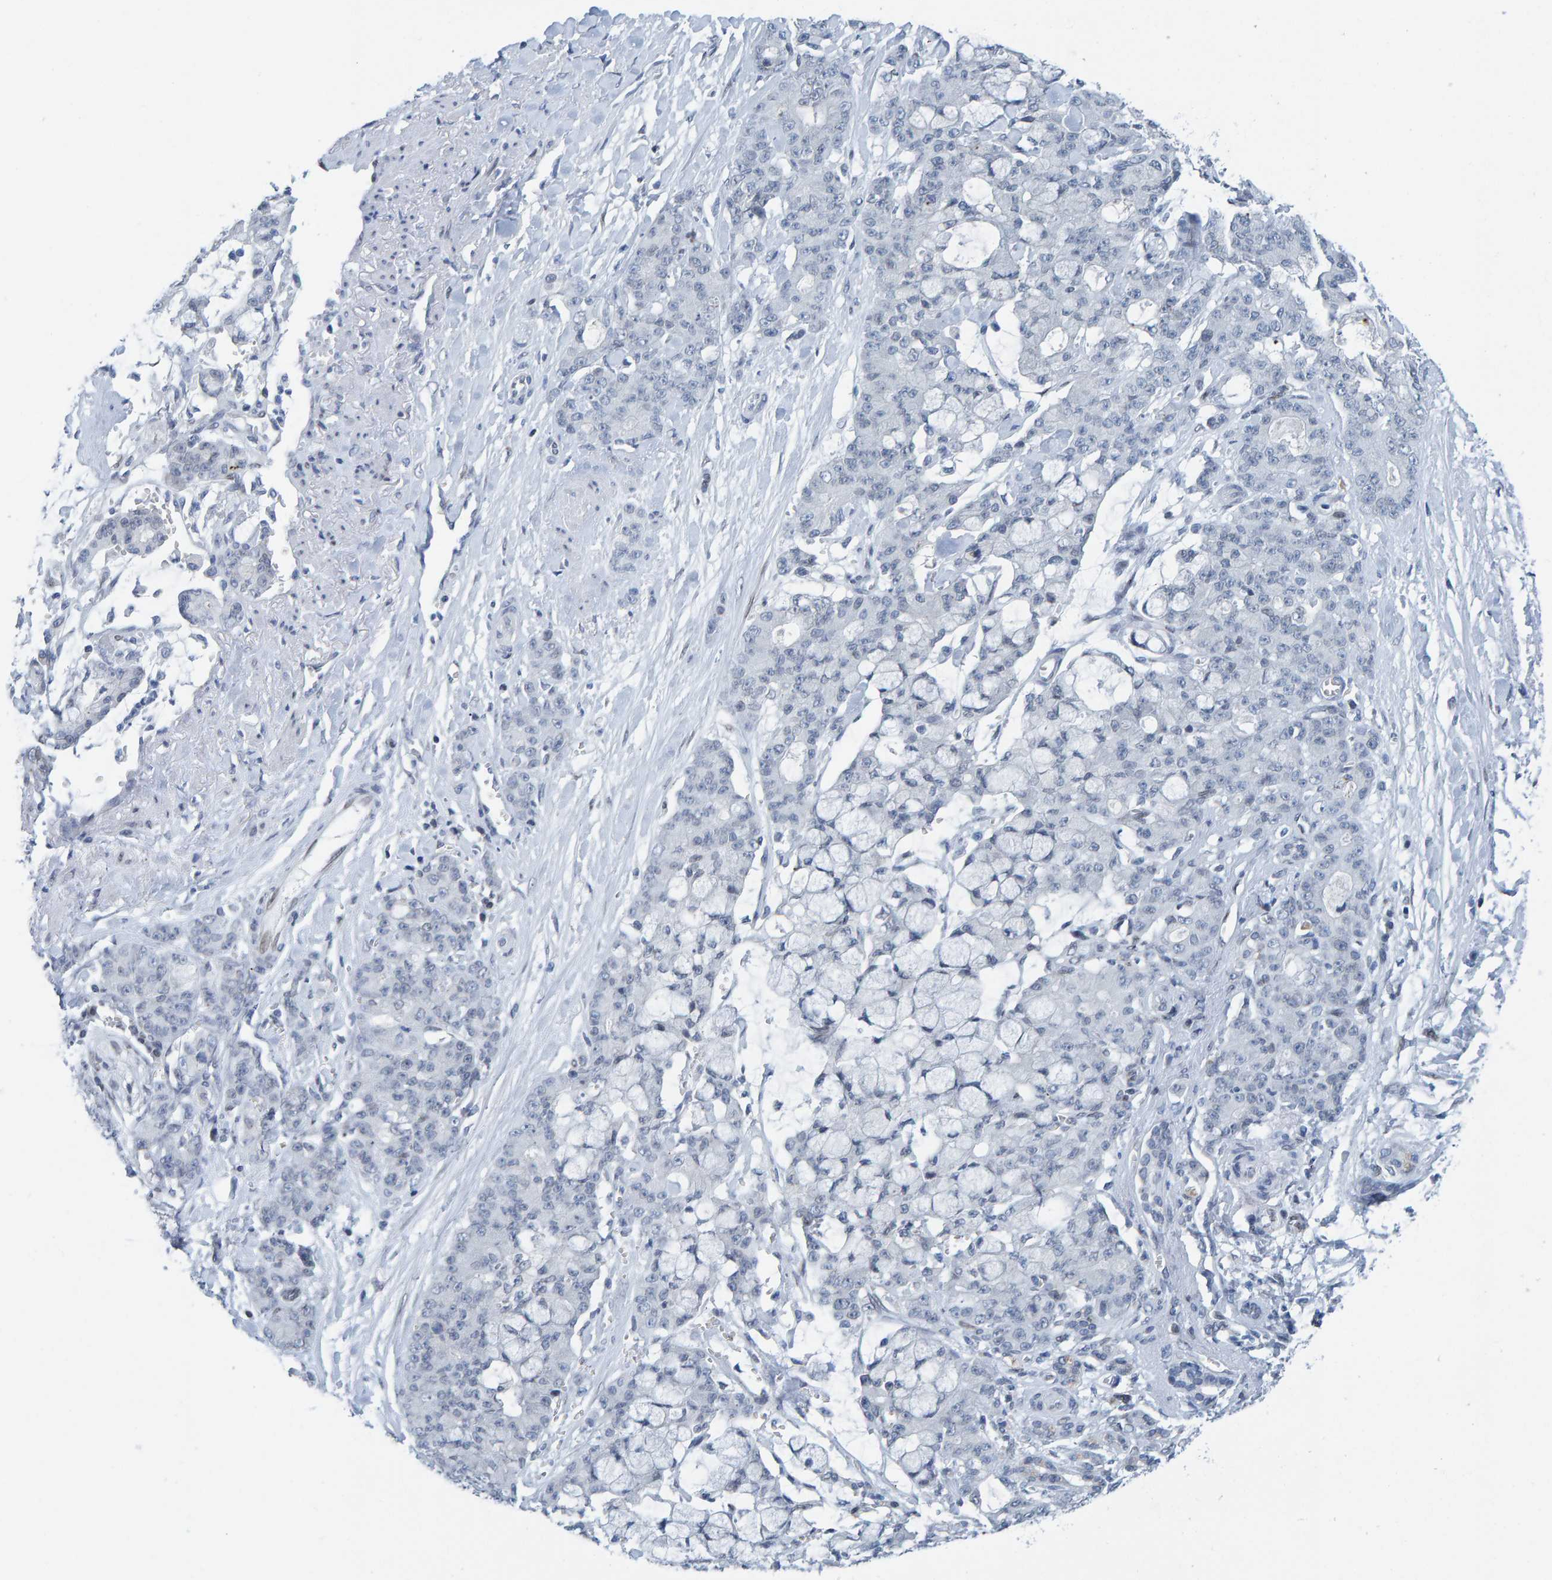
{"staining": {"intensity": "negative", "quantity": "none", "location": "none"}, "tissue": "pancreatic cancer", "cell_type": "Tumor cells", "image_type": "cancer", "snomed": [{"axis": "morphology", "description": "Adenocarcinoma, NOS"}, {"axis": "topography", "description": "Pancreas"}], "caption": "Pancreatic cancer stained for a protein using immunohistochemistry (IHC) displays no expression tumor cells.", "gene": "LMNB2", "patient": {"sex": "female", "age": 73}}